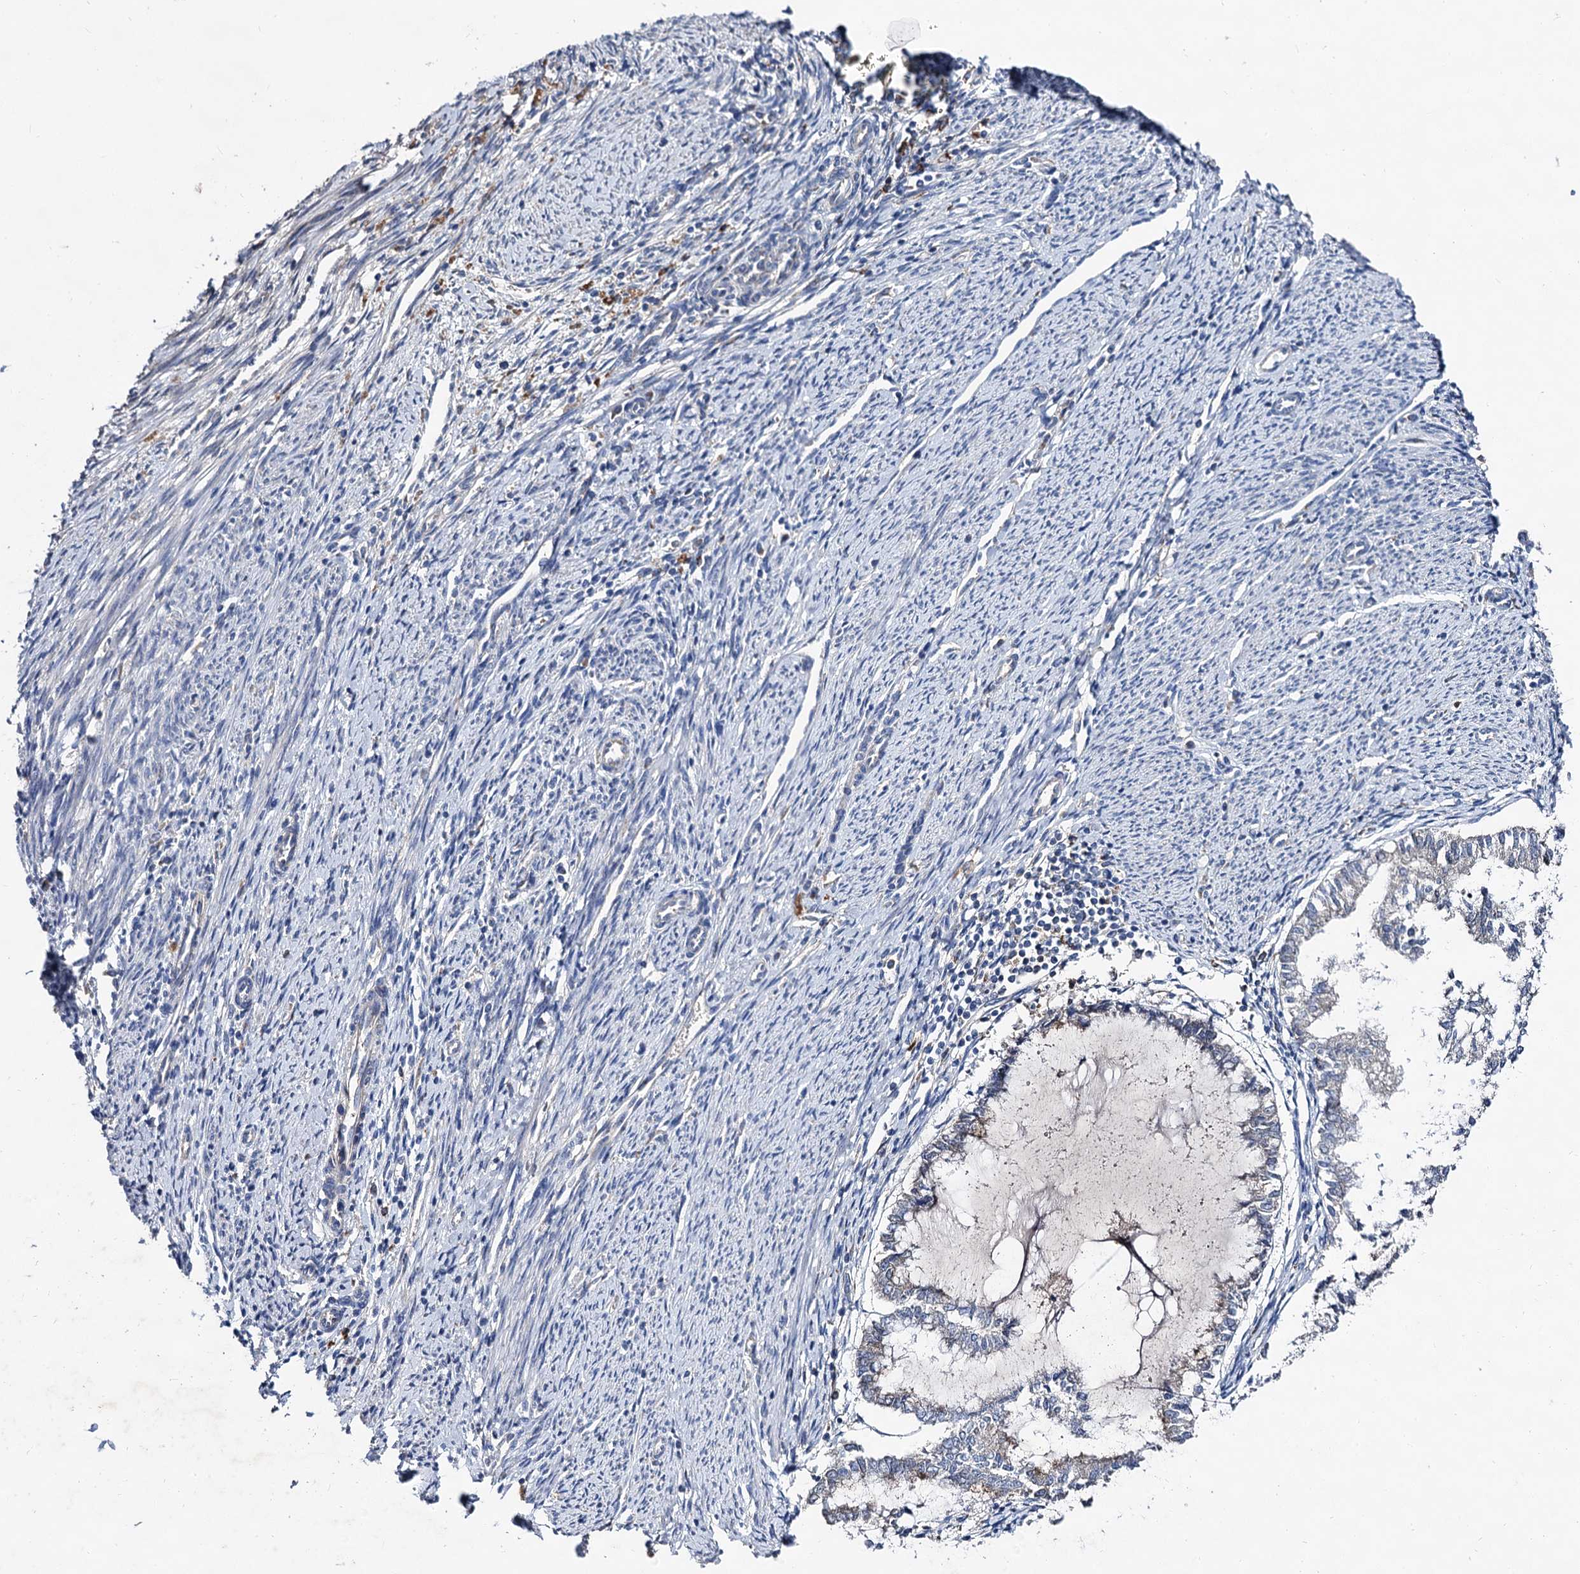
{"staining": {"intensity": "weak", "quantity": "<25%", "location": "cytoplasmic/membranous"}, "tissue": "endometrial cancer", "cell_type": "Tumor cells", "image_type": "cancer", "snomed": [{"axis": "morphology", "description": "Adenocarcinoma, NOS"}, {"axis": "topography", "description": "Endometrium"}], "caption": "Immunohistochemistry (IHC) photomicrograph of neoplastic tissue: human endometrial cancer stained with DAB reveals no significant protein expression in tumor cells.", "gene": "HVCN1", "patient": {"sex": "female", "age": 79}}